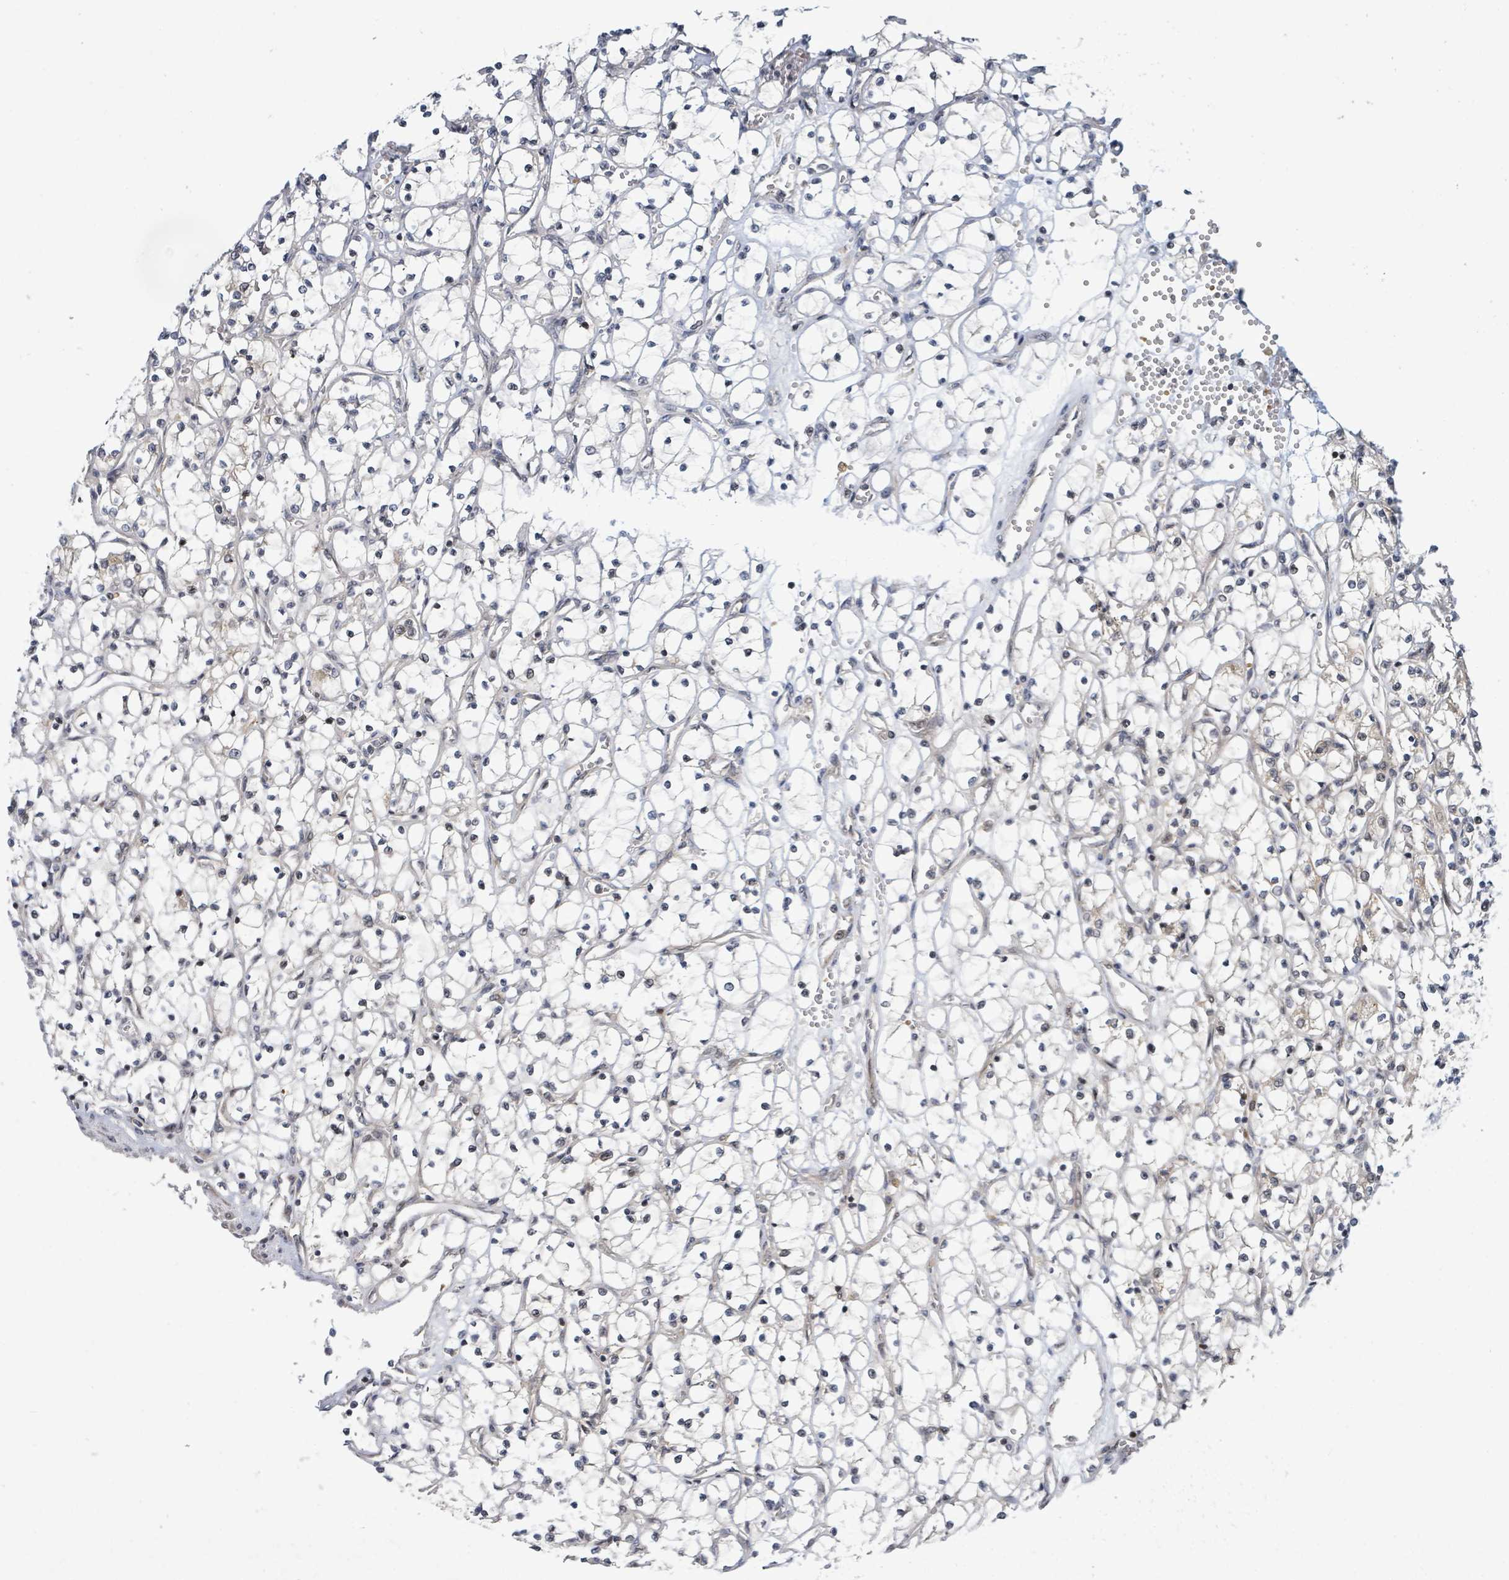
{"staining": {"intensity": "negative", "quantity": "none", "location": "none"}, "tissue": "renal cancer", "cell_type": "Tumor cells", "image_type": "cancer", "snomed": [{"axis": "morphology", "description": "Adenocarcinoma, NOS"}, {"axis": "topography", "description": "Kidney"}], "caption": "Immunohistochemistry (IHC) image of renal cancer stained for a protein (brown), which exhibits no expression in tumor cells.", "gene": "ITGA11", "patient": {"sex": "female", "age": 69}}